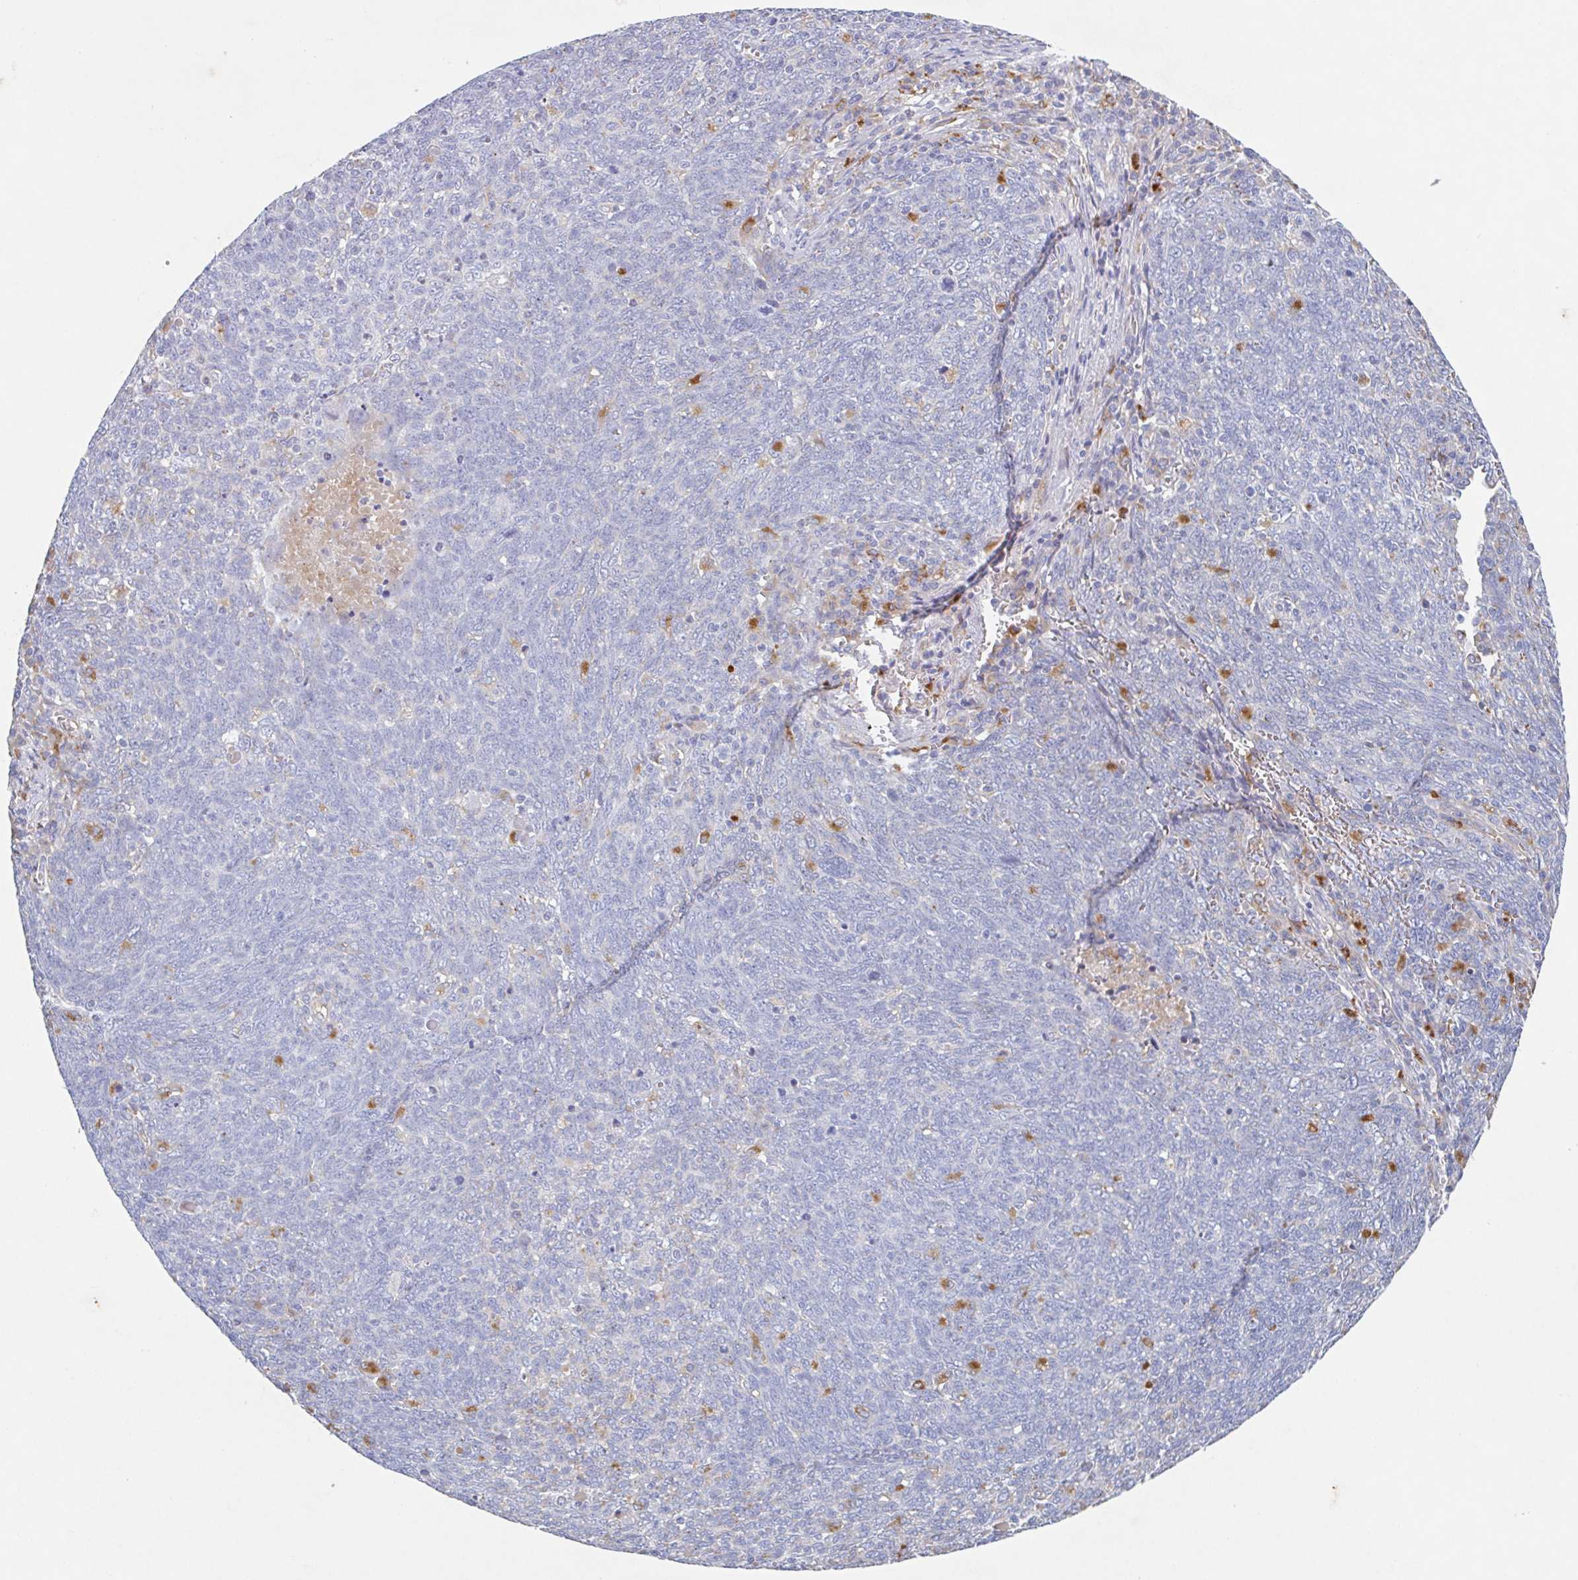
{"staining": {"intensity": "negative", "quantity": "none", "location": "none"}, "tissue": "lung cancer", "cell_type": "Tumor cells", "image_type": "cancer", "snomed": [{"axis": "morphology", "description": "Squamous cell carcinoma, NOS"}, {"axis": "topography", "description": "Lung"}], "caption": "IHC histopathology image of neoplastic tissue: lung cancer stained with DAB (3,3'-diaminobenzidine) displays no significant protein positivity in tumor cells.", "gene": "MANBA", "patient": {"sex": "female", "age": 72}}